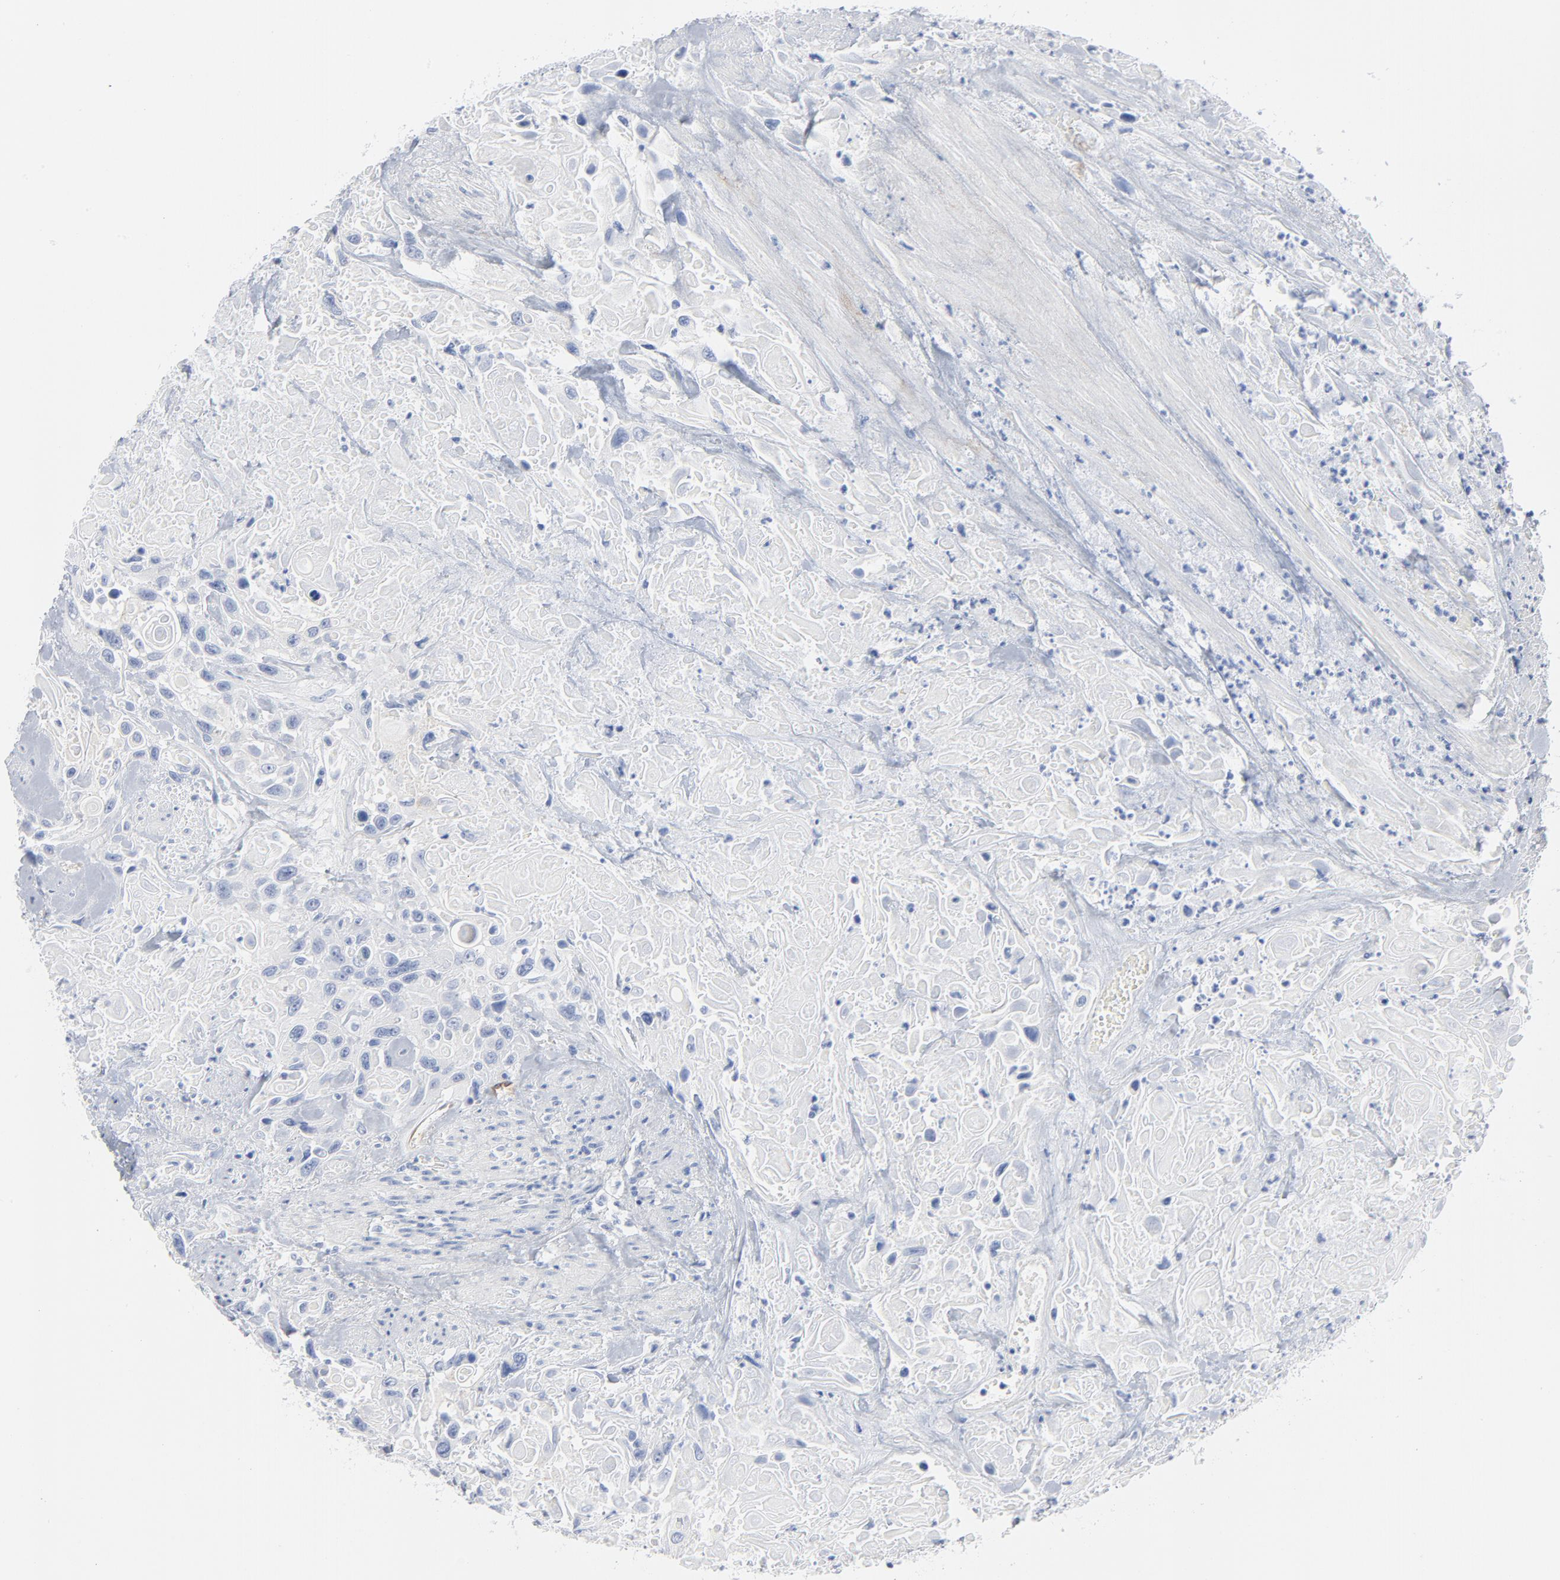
{"staining": {"intensity": "weak", "quantity": "<25%", "location": "cytoplasmic/membranous"}, "tissue": "urothelial cancer", "cell_type": "Tumor cells", "image_type": "cancer", "snomed": [{"axis": "morphology", "description": "Urothelial carcinoma, High grade"}, {"axis": "topography", "description": "Urinary bladder"}], "caption": "High magnification brightfield microscopy of urothelial carcinoma (high-grade) stained with DAB (3,3'-diaminobenzidine) (brown) and counterstained with hematoxylin (blue): tumor cells show no significant positivity.", "gene": "SHANK3", "patient": {"sex": "female", "age": 84}}